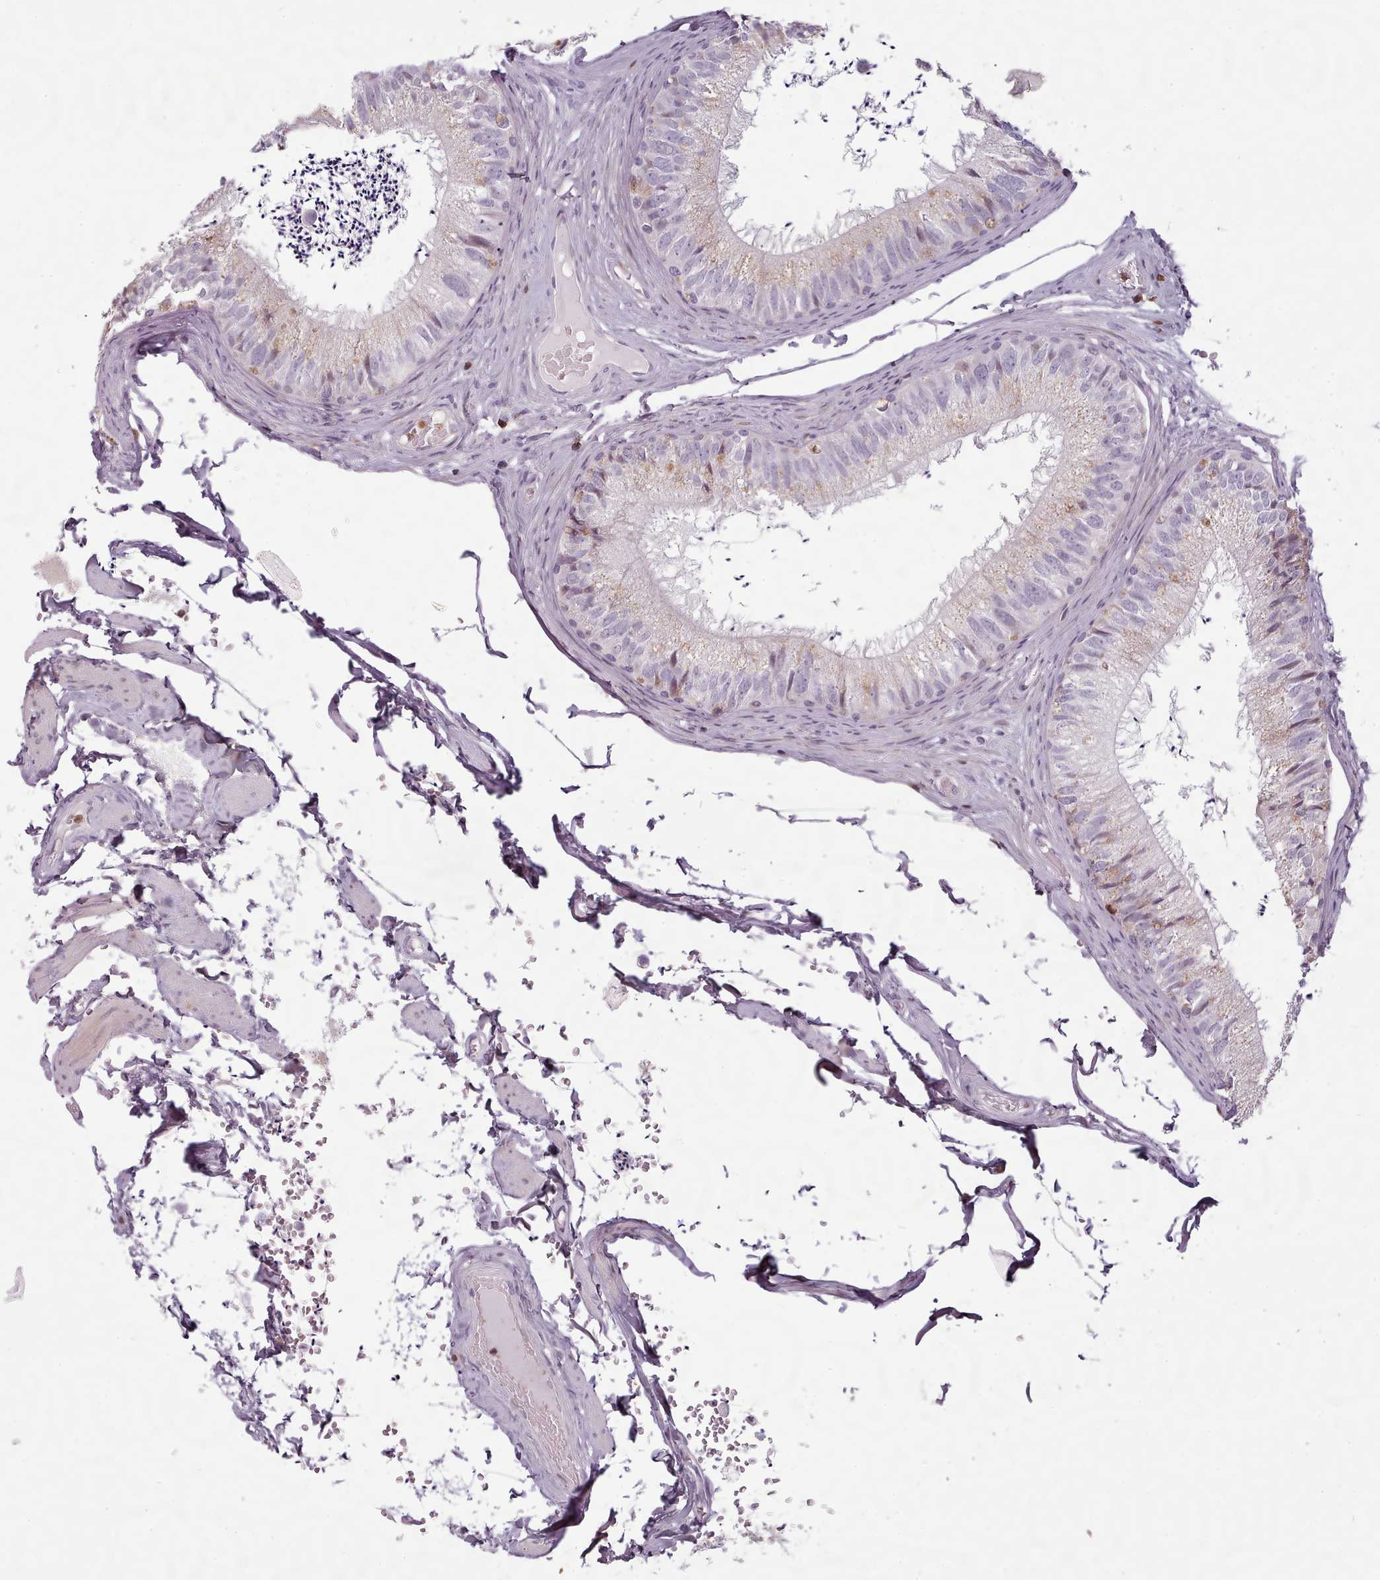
{"staining": {"intensity": "weak", "quantity": "<25%", "location": "cytoplasmic/membranous"}, "tissue": "epididymis", "cell_type": "Glandular cells", "image_type": "normal", "snomed": [{"axis": "morphology", "description": "Normal tissue, NOS"}, {"axis": "topography", "description": "Epididymis"}], "caption": "An immunohistochemistry (IHC) micrograph of benign epididymis is shown. There is no staining in glandular cells of epididymis. The staining was performed using DAB (3,3'-diaminobenzidine) to visualize the protein expression in brown, while the nuclei were stained in blue with hematoxylin (Magnification: 20x).", "gene": "ZNF583", "patient": {"sex": "male", "age": 79}}